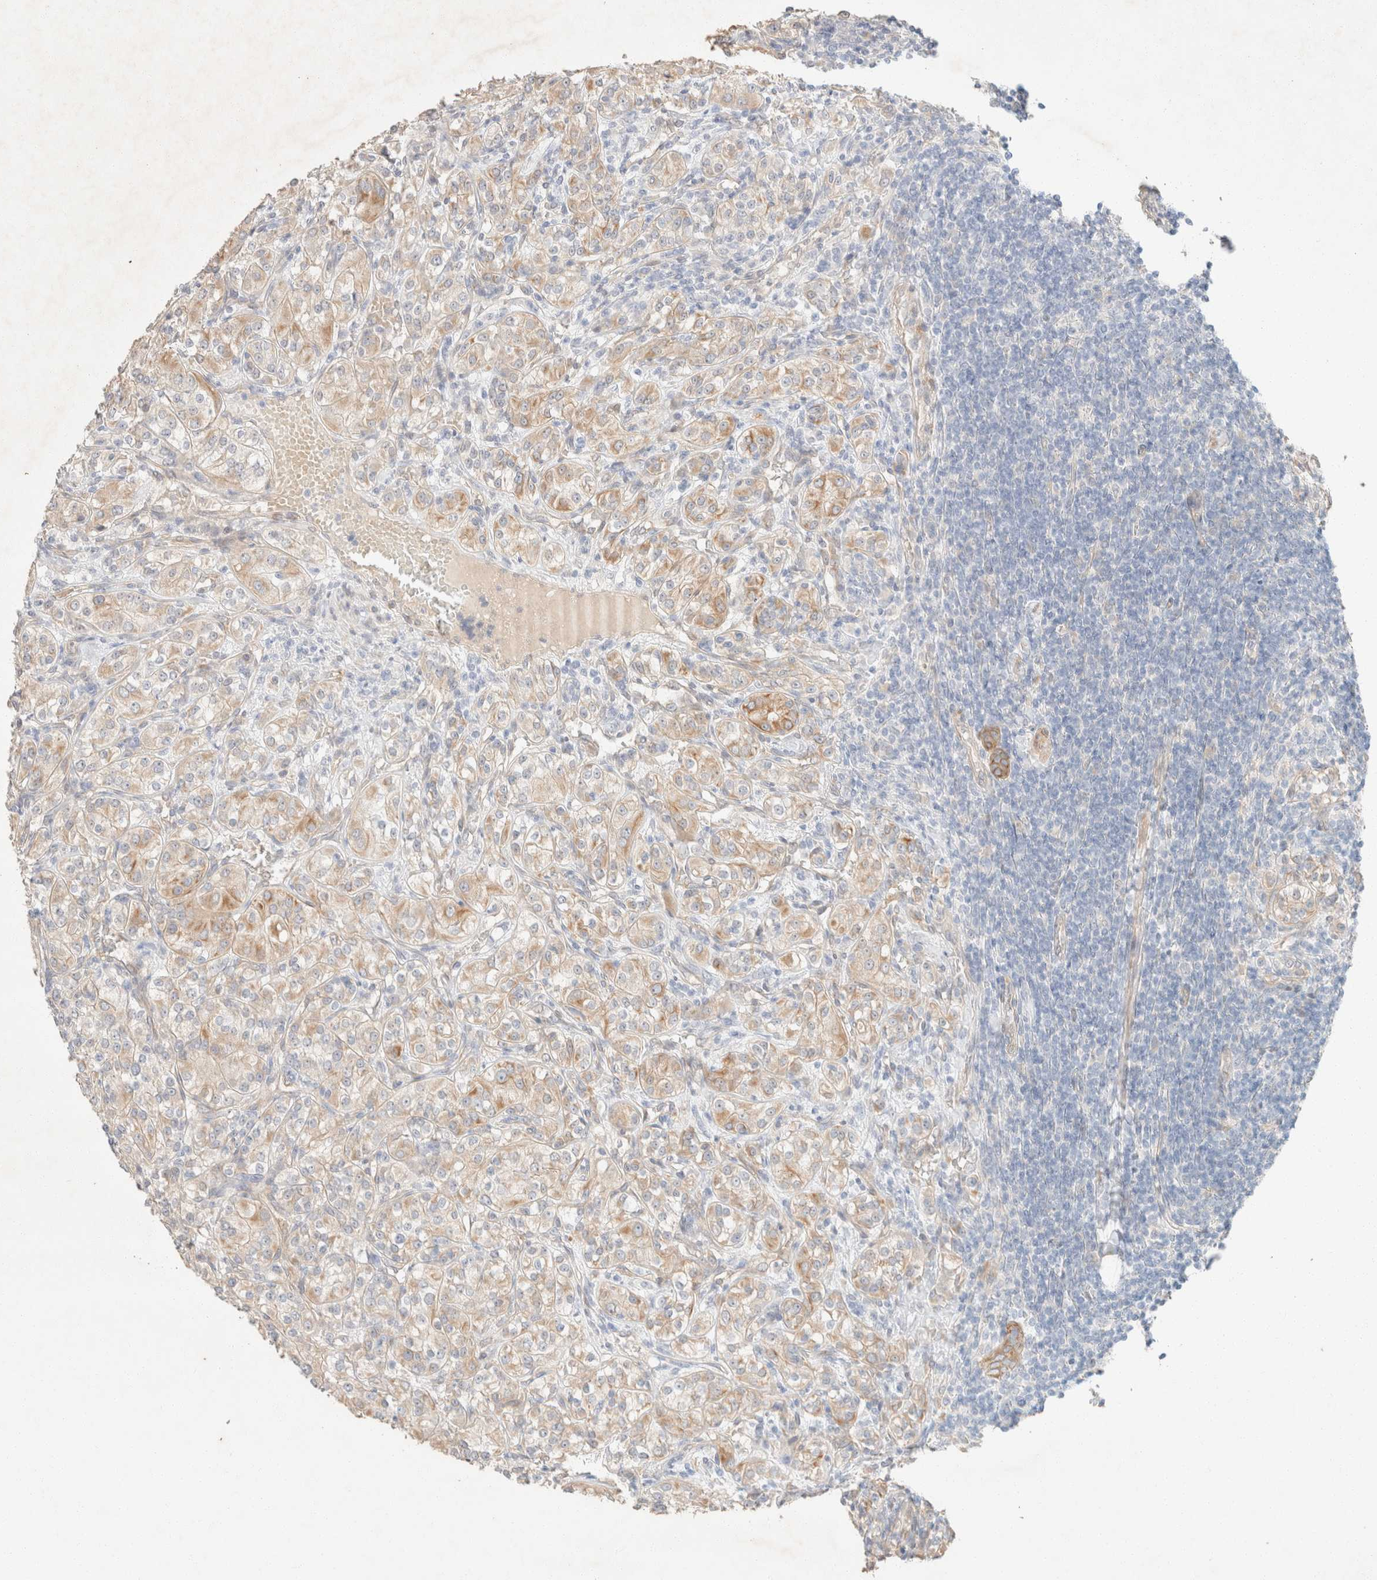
{"staining": {"intensity": "moderate", "quantity": ">75%", "location": "cytoplasmic/membranous"}, "tissue": "renal cancer", "cell_type": "Tumor cells", "image_type": "cancer", "snomed": [{"axis": "morphology", "description": "Adenocarcinoma, NOS"}, {"axis": "topography", "description": "Kidney"}], "caption": "This histopathology image demonstrates IHC staining of human renal cancer (adenocarcinoma), with medium moderate cytoplasmic/membranous expression in approximately >75% of tumor cells.", "gene": "CSNK1E", "patient": {"sex": "male", "age": 77}}